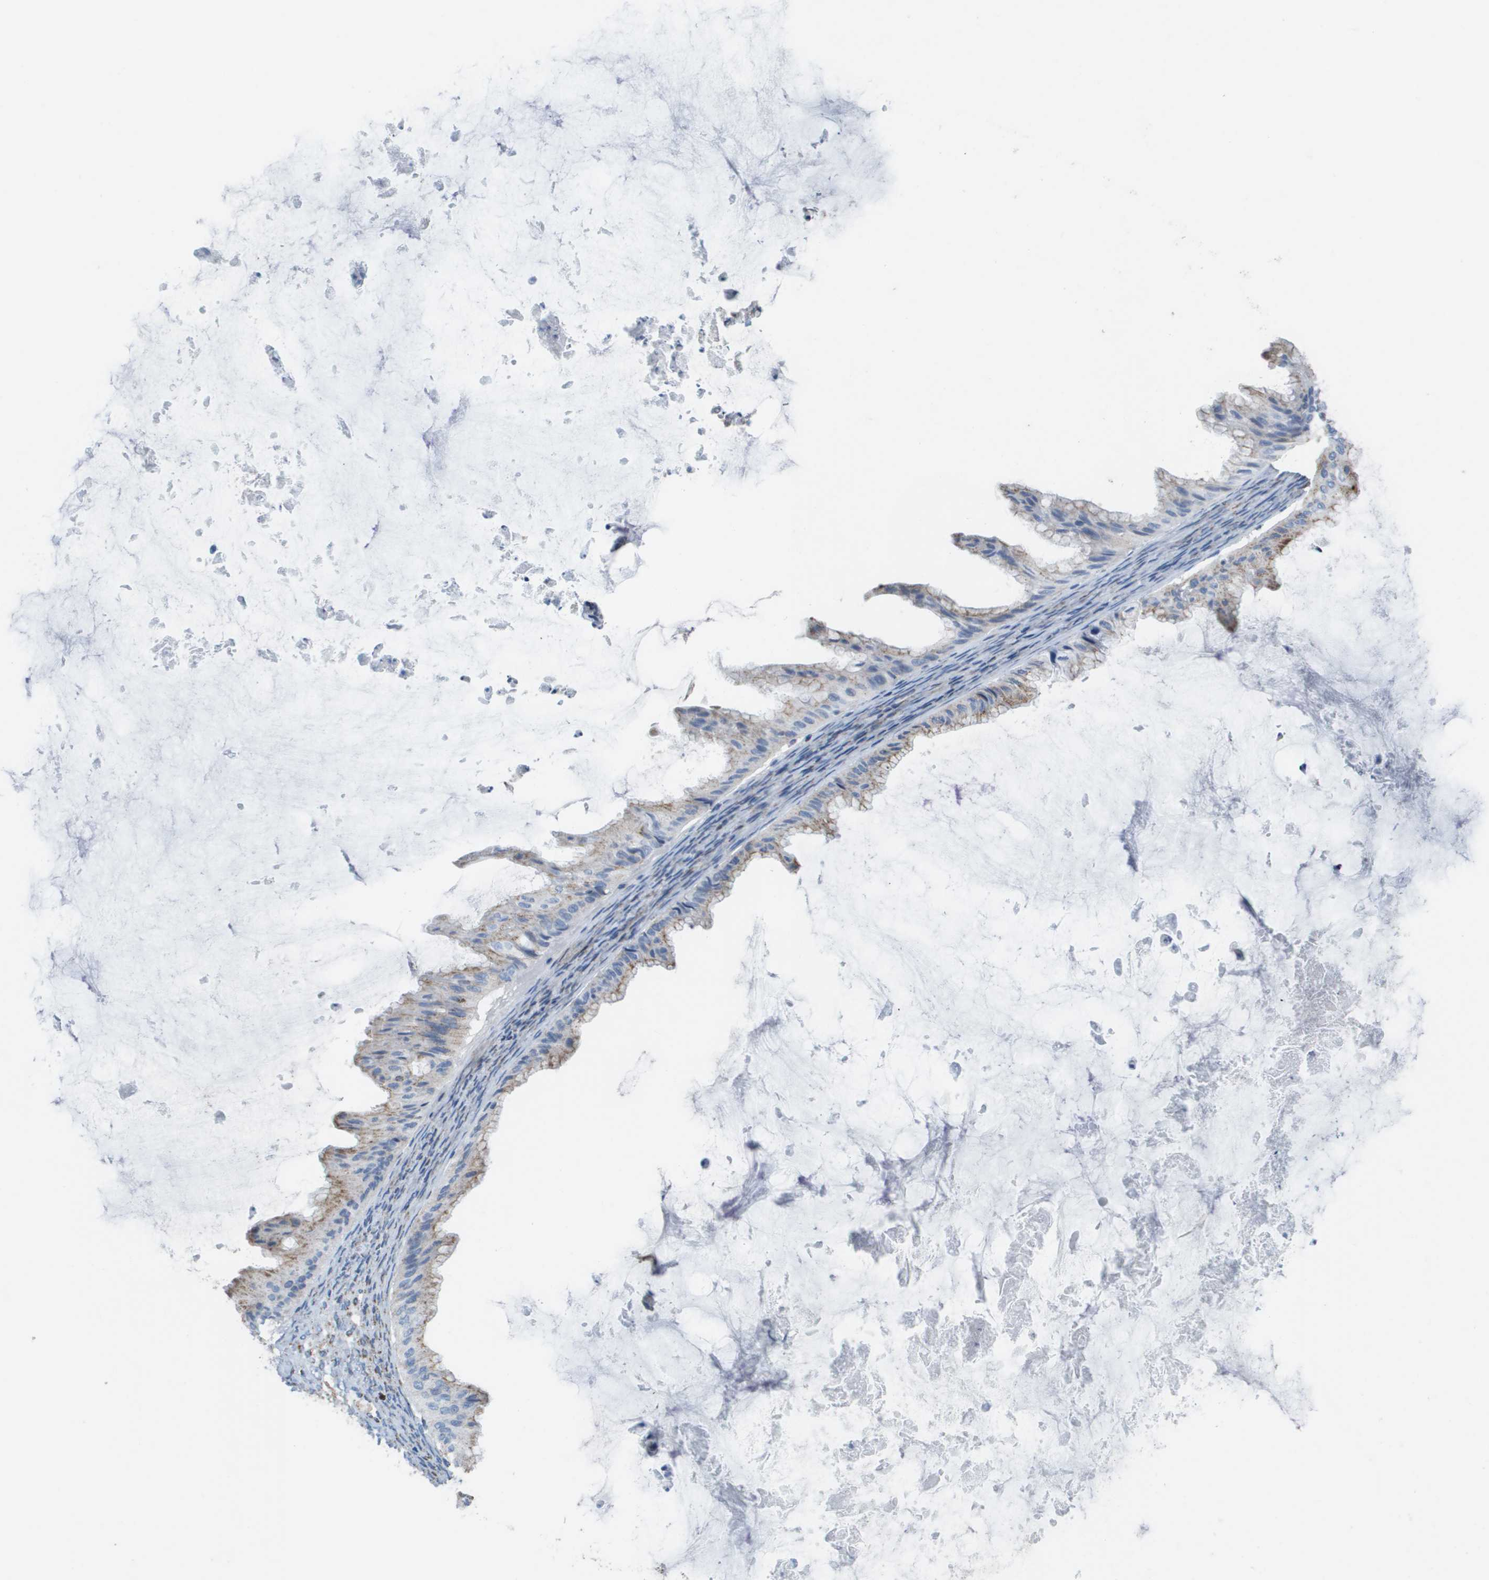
{"staining": {"intensity": "strong", "quantity": ">75%", "location": "cytoplasmic/membranous"}, "tissue": "ovarian cancer", "cell_type": "Tumor cells", "image_type": "cancer", "snomed": [{"axis": "morphology", "description": "Cystadenocarcinoma, mucinous, NOS"}, {"axis": "topography", "description": "Ovary"}], "caption": "Immunohistochemical staining of human mucinous cystadenocarcinoma (ovarian) demonstrates high levels of strong cytoplasmic/membranous expression in about >75% of tumor cells.", "gene": "ATP5F1B", "patient": {"sex": "female", "age": 61}}